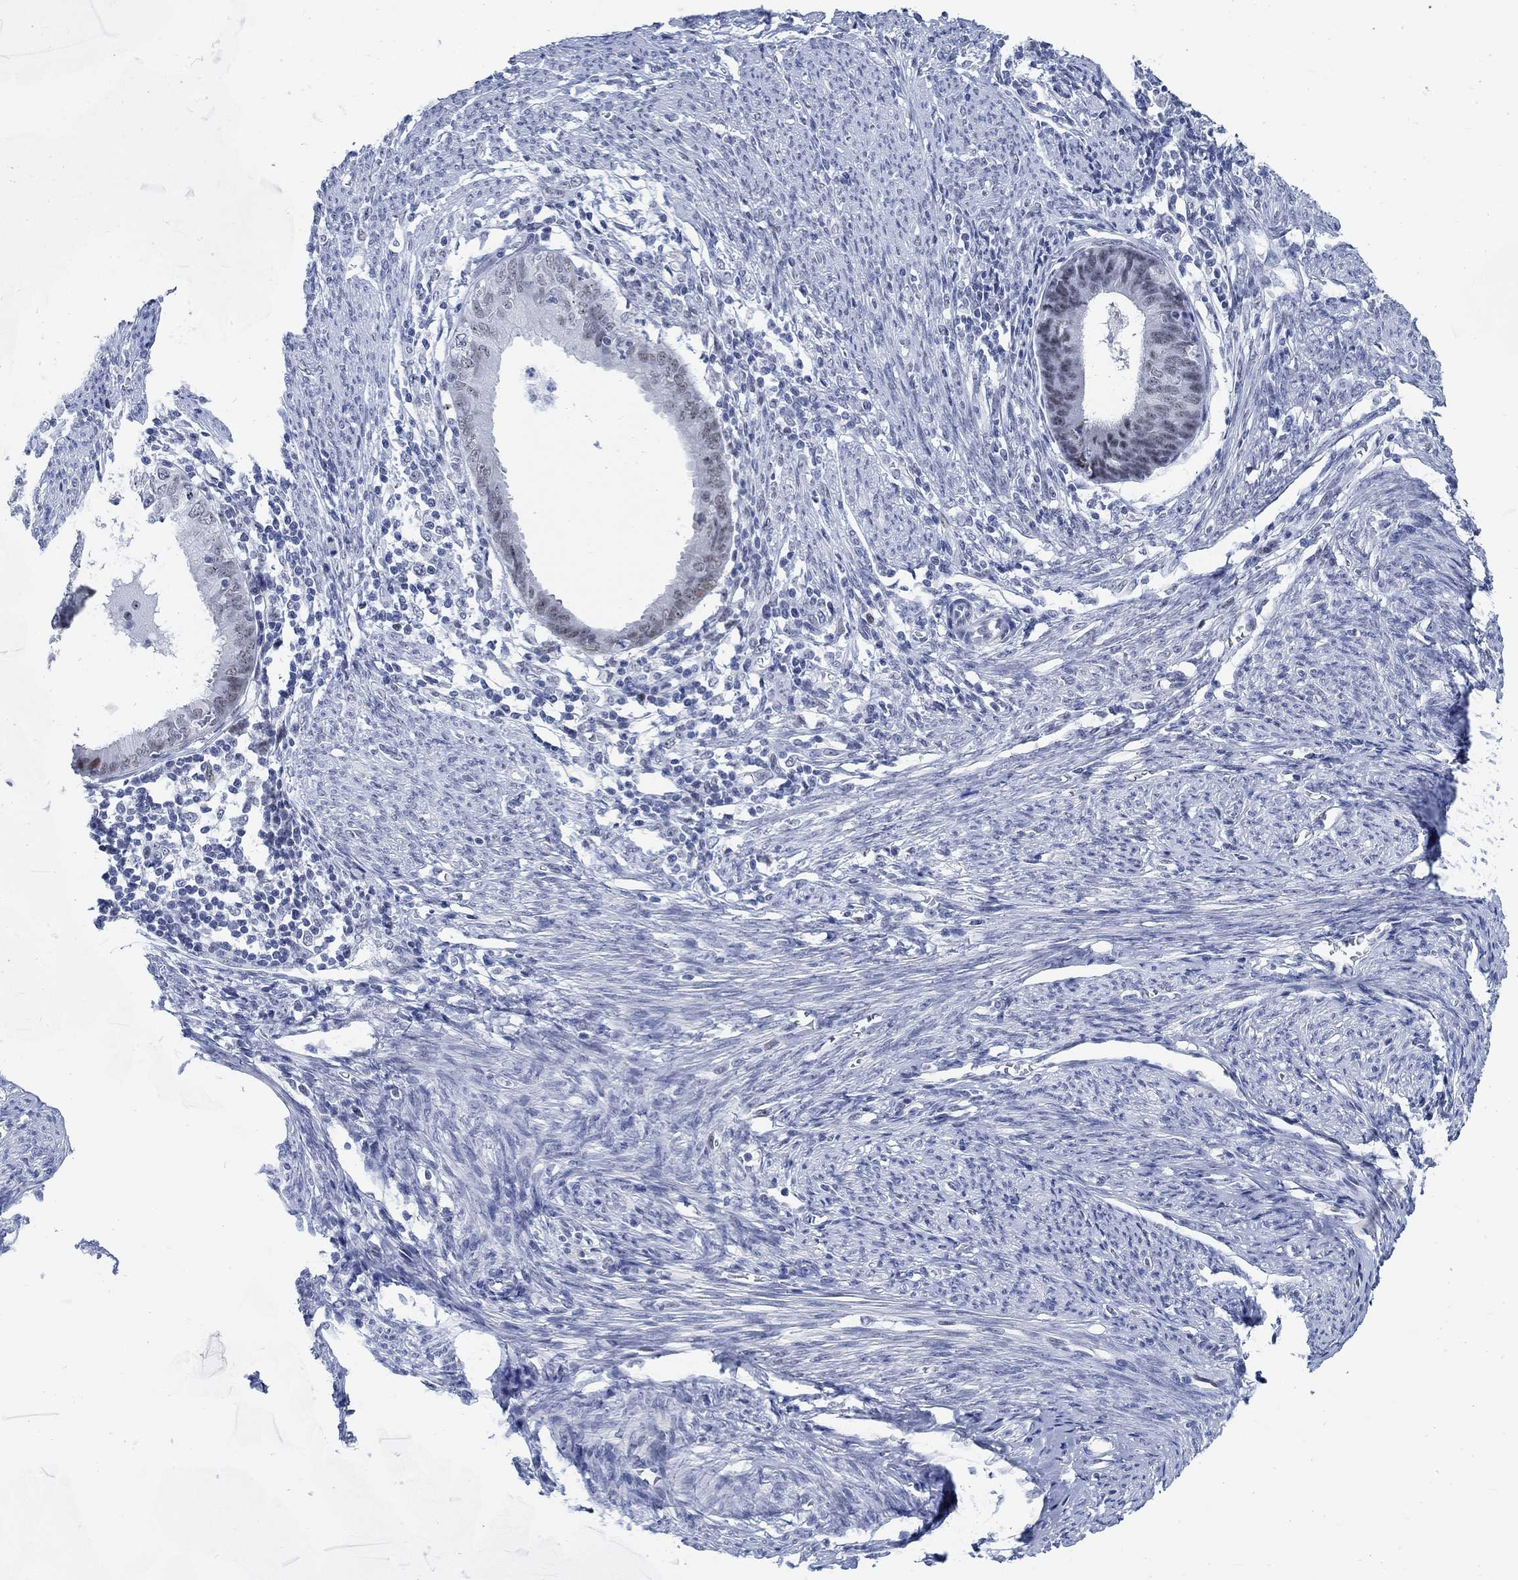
{"staining": {"intensity": "weak", "quantity": "<25%", "location": "nuclear"}, "tissue": "endometrial cancer", "cell_type": "Tumor cells", "image_type": "cancer", "snomed": [{"axis": "morphology", "description": "Adenocarcinoma, NOS"}, {"axis": "topography", "description": "Endometrium"}], "caption": "This is an IHC histopathology image of endometrial cancer (adenocarcinoma). There is no positivity in tumor cells.", "gene": "DLK1", "patient": {"sex": "female", "age": 57}}